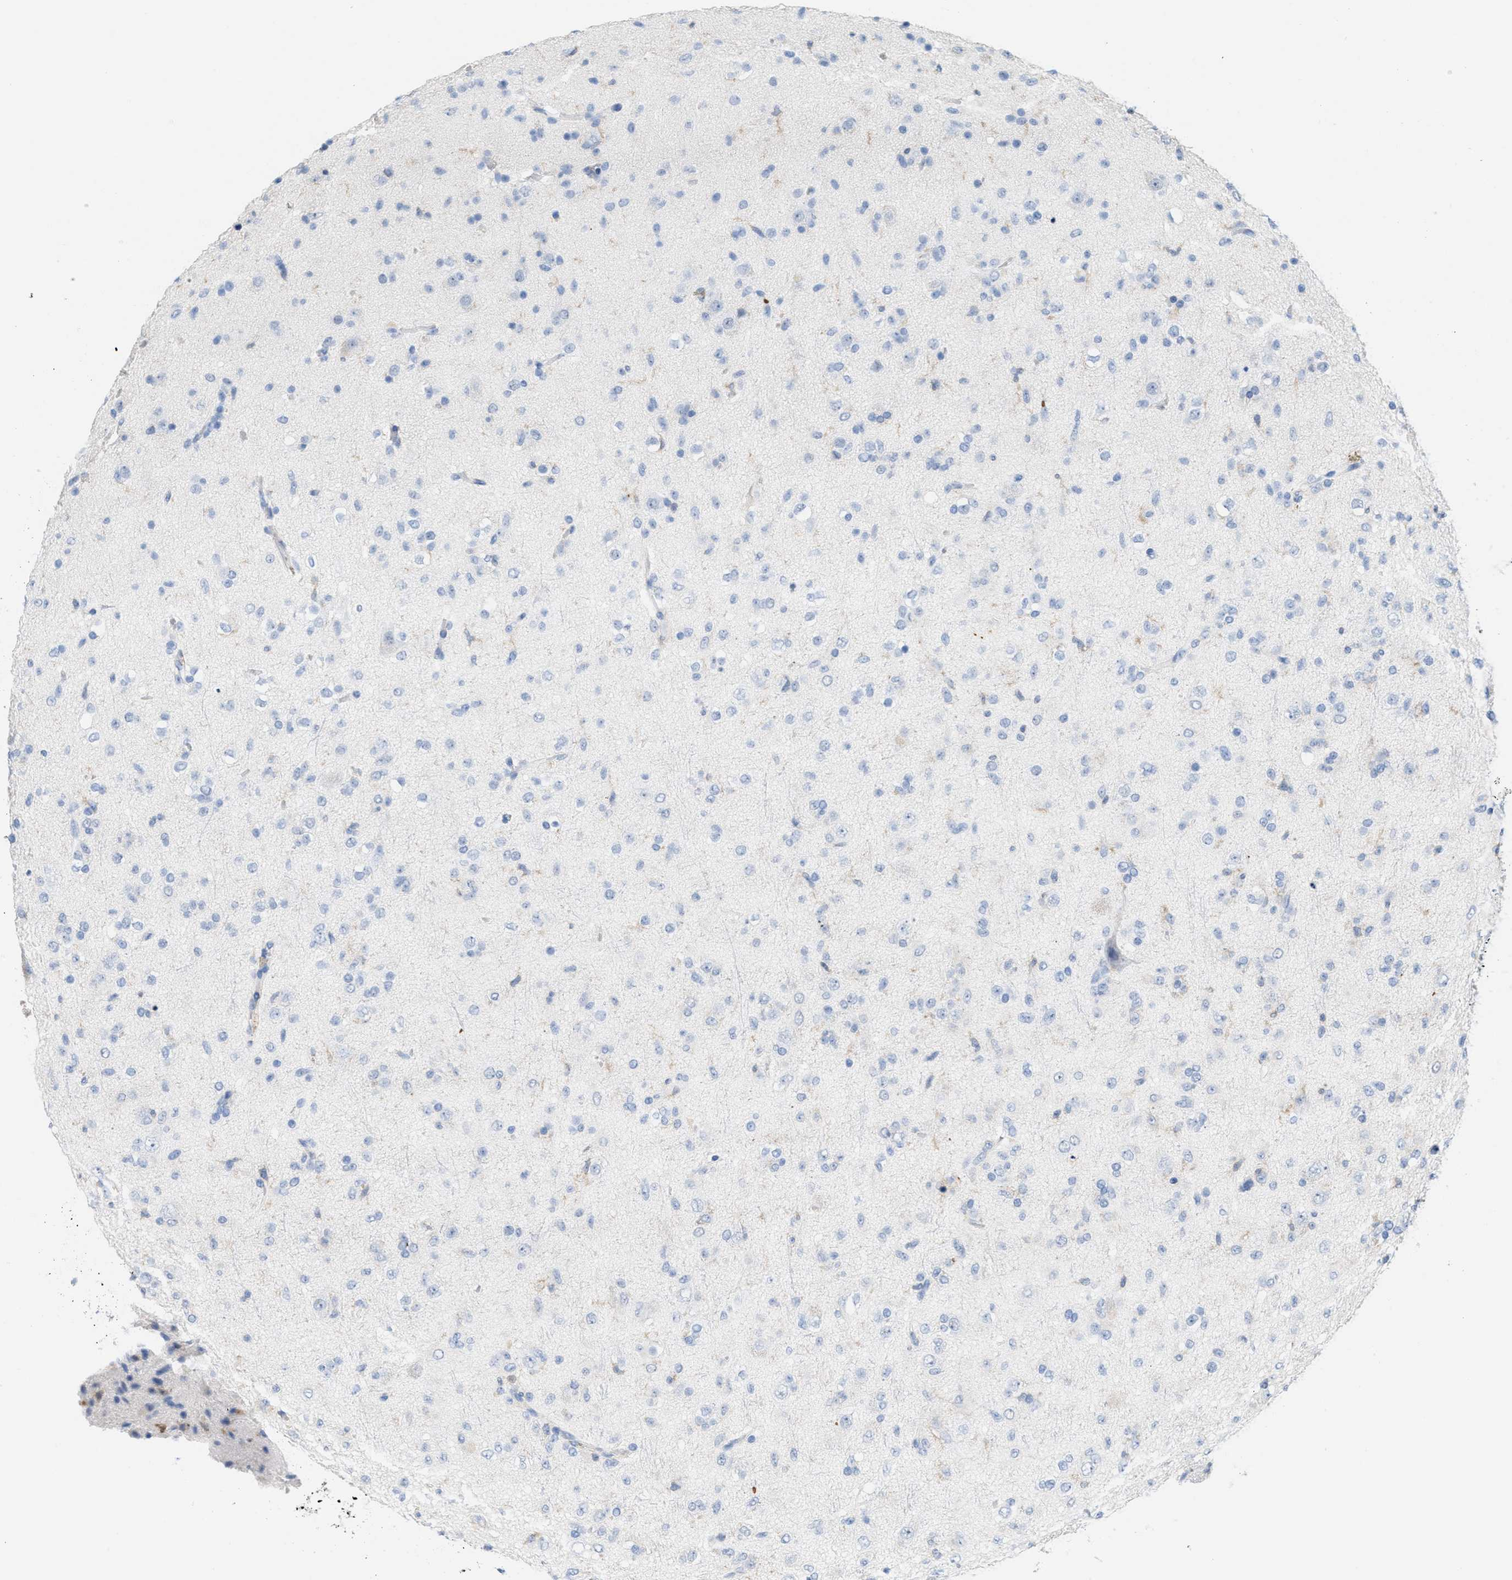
{"staining": {"intensity": "negative", "quantity": "none", "location": "none"}, "tissue": "glioma", "cell_type": "Tumor cells", "image_type": "cancer", "snomed": [{"axis": "morphology", "description": "Glioma, malignant, Low grade"}, {"axis": "topography", "description": "Brain"}], "caption": "This photomicrograph is of malignant glioma (low-grade) stained with immunohistochemistry (IHC) to label a protein in brown with the nuclei are counter-stained blue. There is no expression in tumor cells. (Stains: DAB immunohistochemistry with hematoxylin counter stain, Microscopy: brightfield microscopy at high magnification).", "gene": "IL16", "patient": {"sex": "male", "age": 65}}